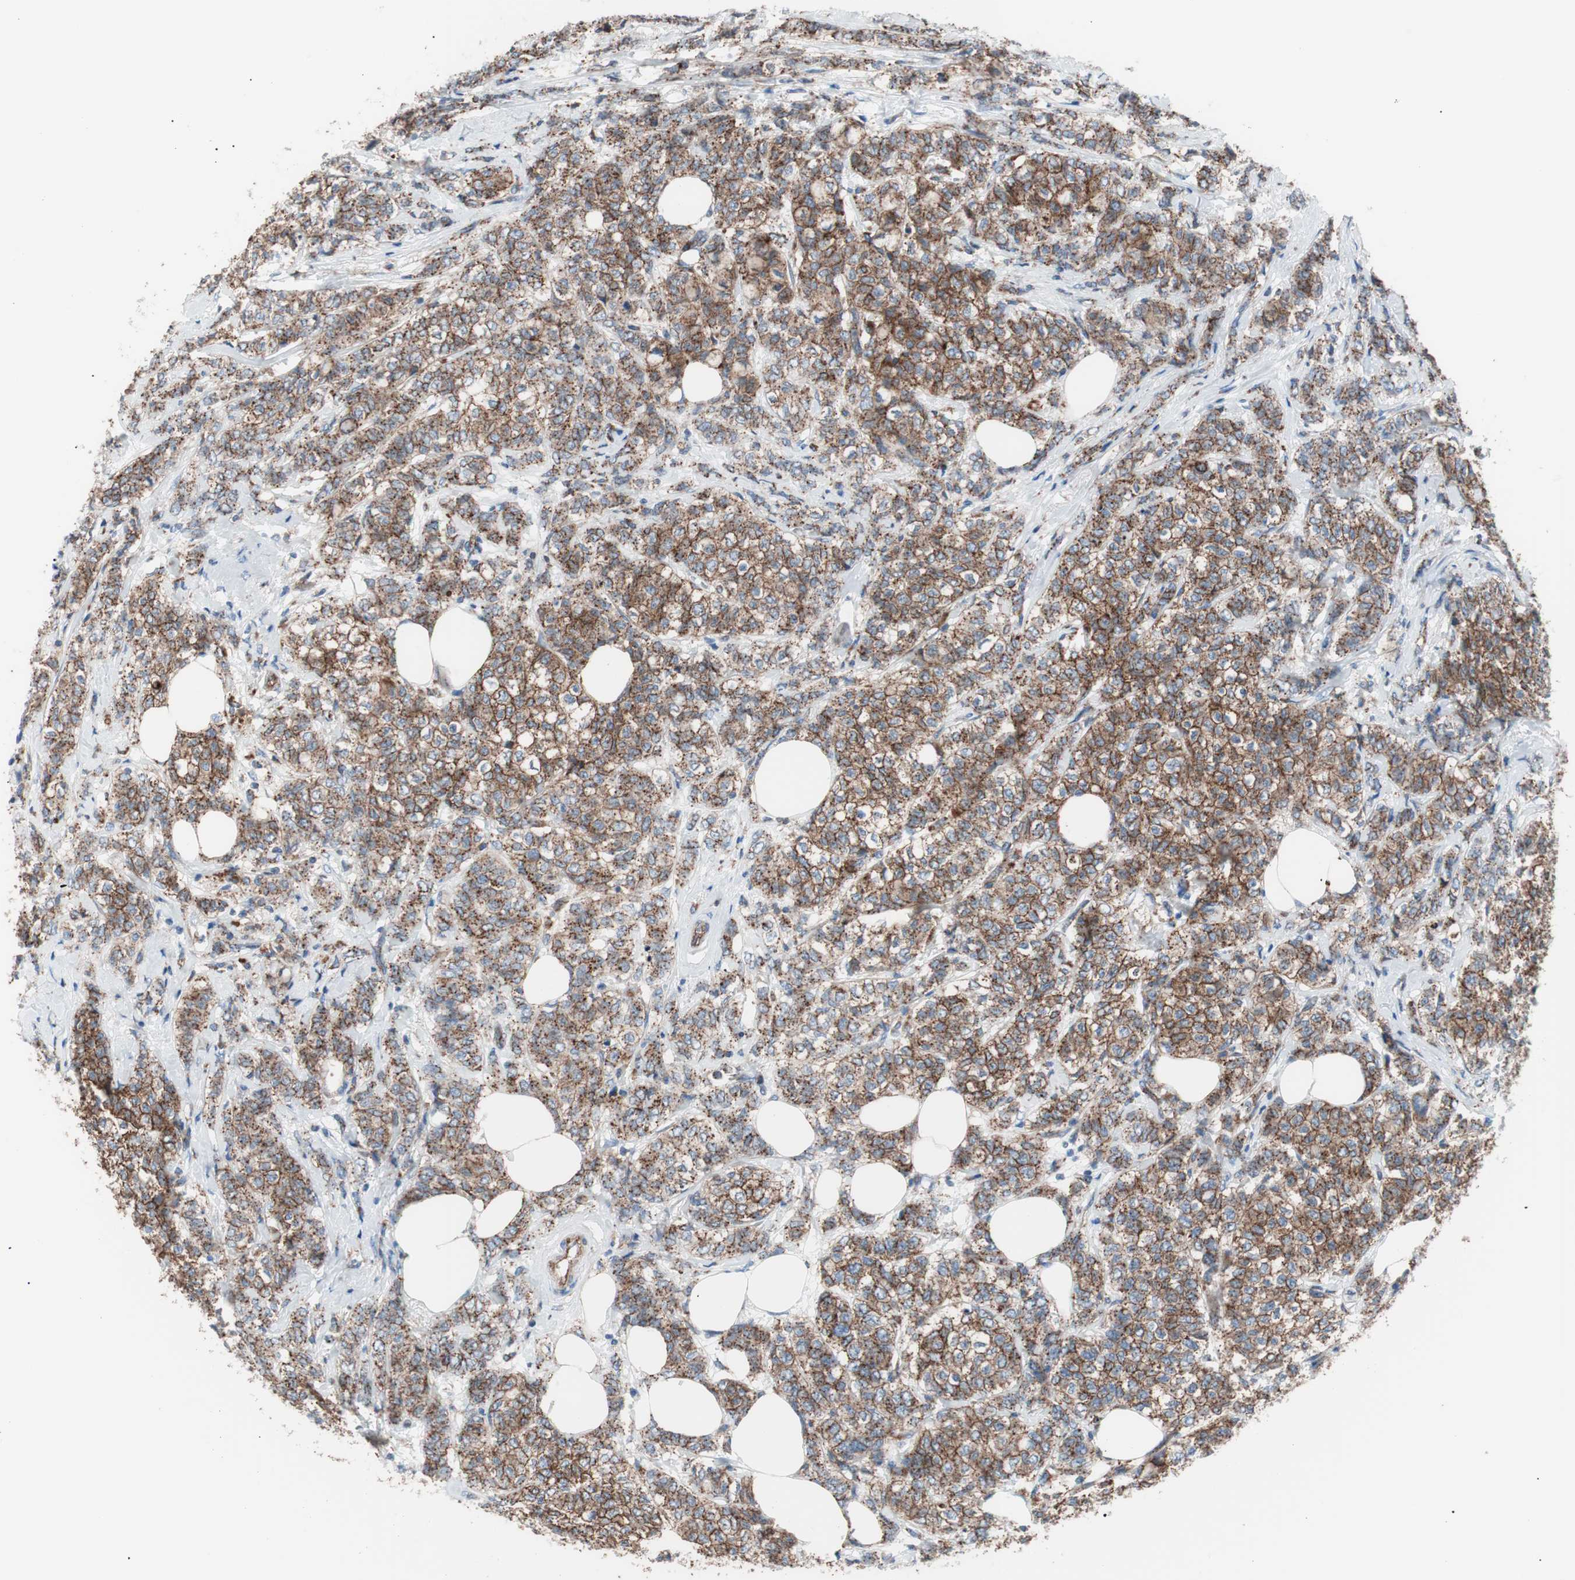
{"staining": {"intensity": "moderate", "quantity": ">75%", "location": "cytoplasmic/membranous"}, "tissue": "breast cancer", "cell_type": "Tumor cells", "image_type": "cancer", "snomed": [{"axis": "morphology", "description": "Lobular carcinoma"}, {"axis": "topography", "description": "Breast"}], "caption": "Protein expression analysis of lobular carcinoma (breast) exhibits moderate cytoplasmic/membranous staining in about >75% of tumor cells.", "gene": "FLOT2", "patient": {"sex": "female", "age": 60}}